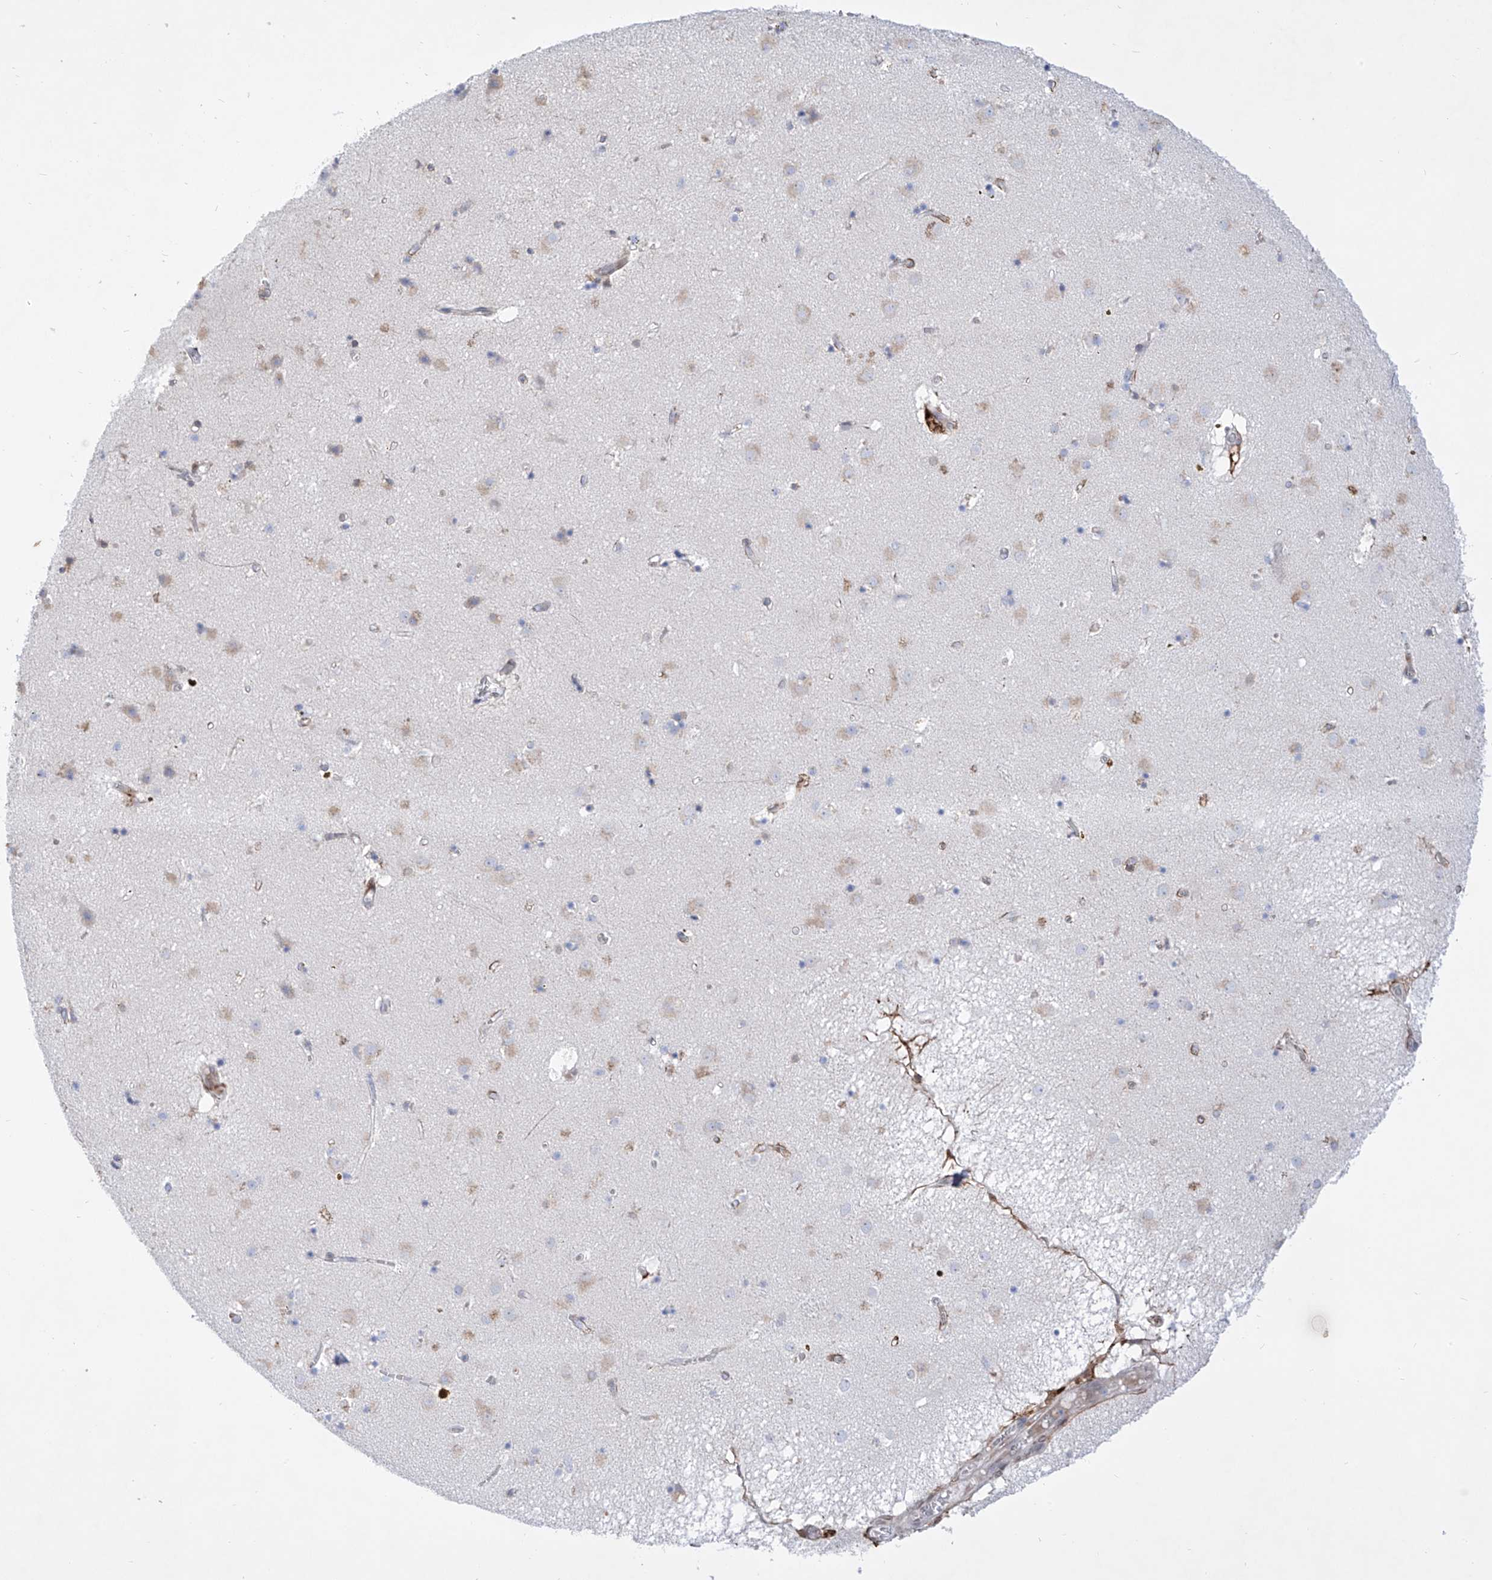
{"staining": {"intensity": "negative", "quantity": "none", "location": "none"}, "tissue": "caudate", "cell_type": "Glial cells", "image_type": "normal", "snomed": [{"axis": "morphology", "description": "Normal tissue, NOS"}, {"axis": "topography", "description": "Lateral ventricle wall"}], "caption": "A high-resolution micrograph shows immunohistochemistry staining of normal caudate, which displays no significant staining in glial cells. The staining was performed using DAB to visualize the protein expression in brown, while the nuclei were stained in blue with hematoxylin (Magnification: 20x).", "gene": "LCLAT1", "patient": {"sex": "male", "age": 70}}